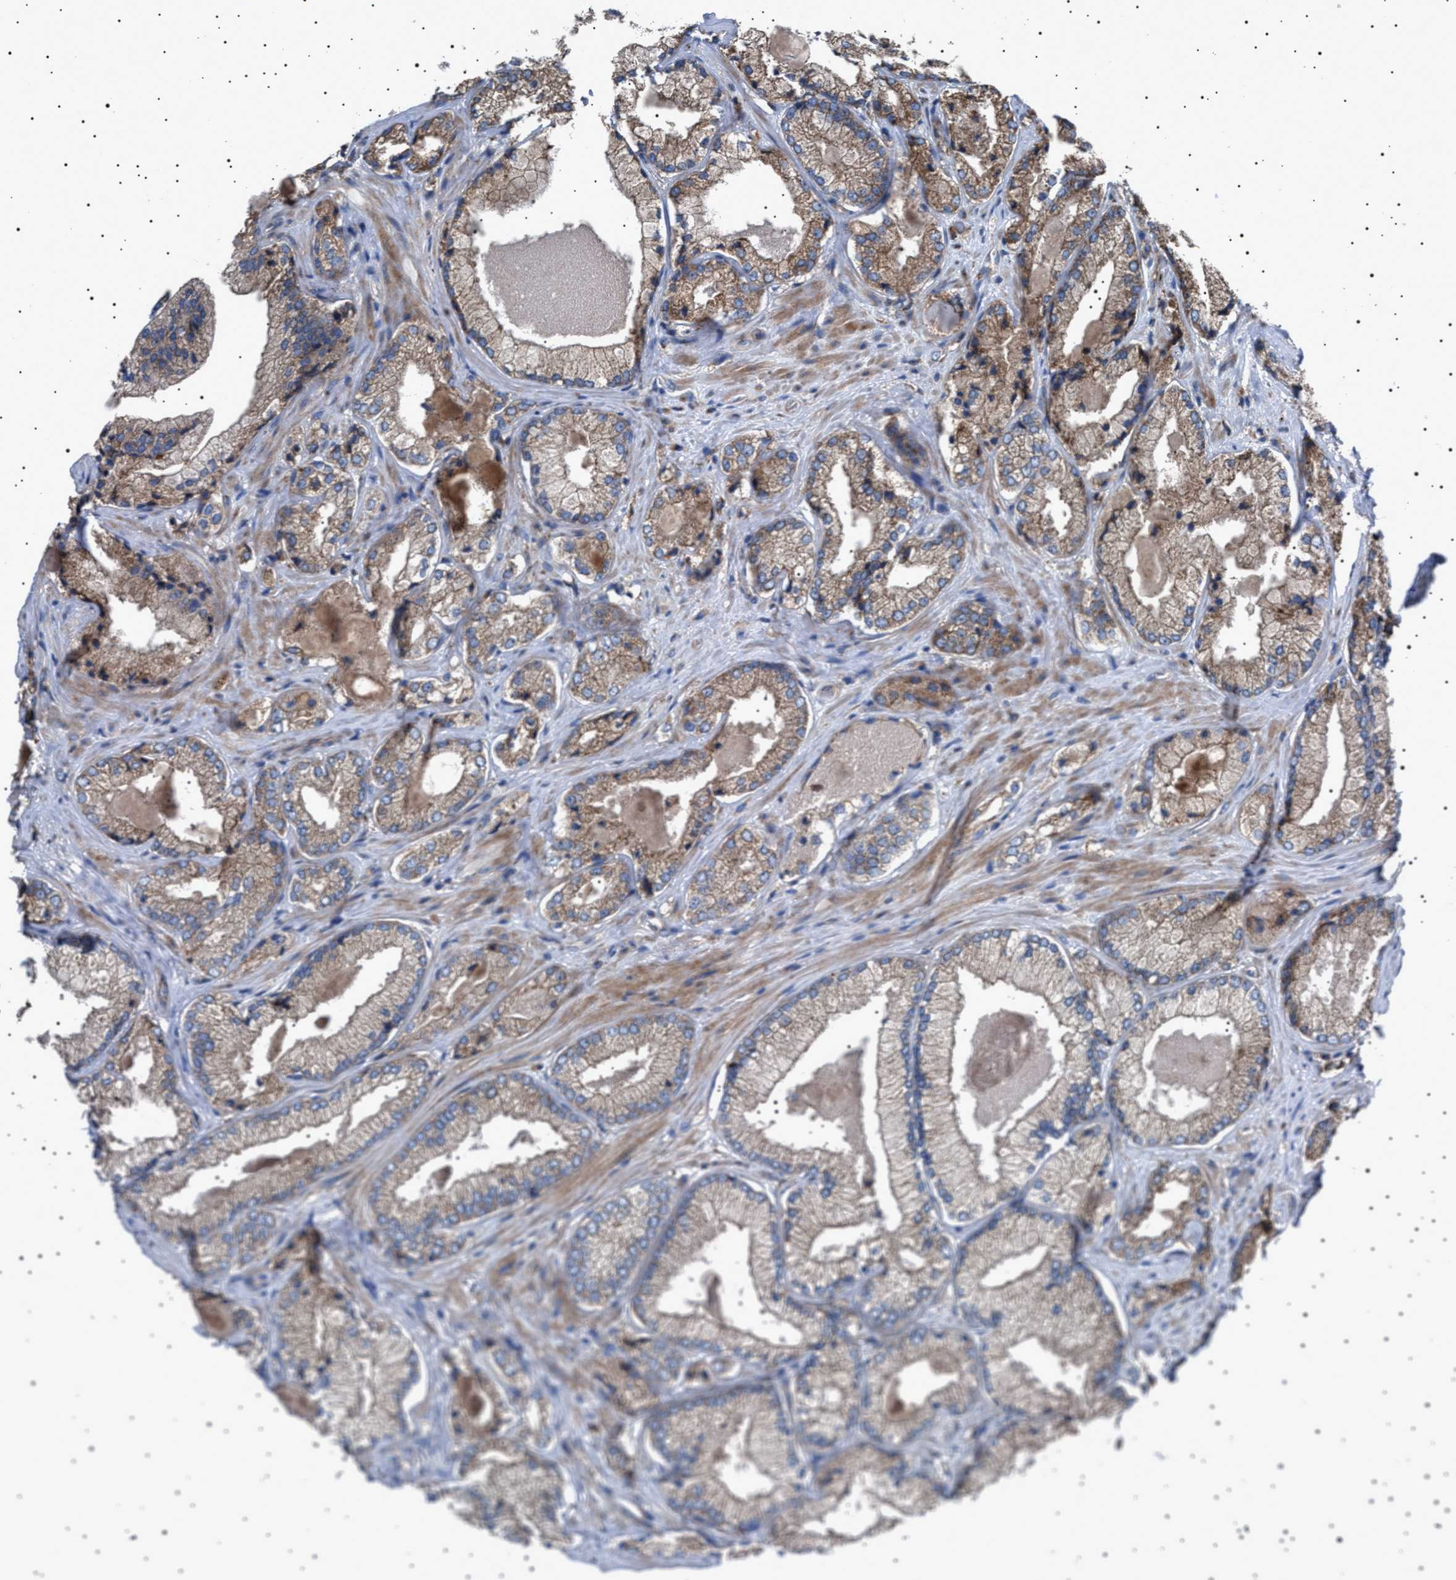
{"staining": {"intensity": "moderate", "quantity": "25%-75%", "location": "cytoplasmic/membranous"}, "tissue": "prostate cancer", "cell_type": "Tumor cells", "image_type": "cancer", "snomed": [{"axis": "morphology", "description": "Adenocarcinoma, Low grade"}, {"axis": "topography", "description": "Prostate"}], "caption": "Protein staining of low-grade adenocarcinoma (prostate) tissue exhibits moderate cytoplasmic/membranous positivity in approximately 25%-75% of tumor cells.", "gene": "TOP1MT", "patient": {"sex": "male", "age": 65}}